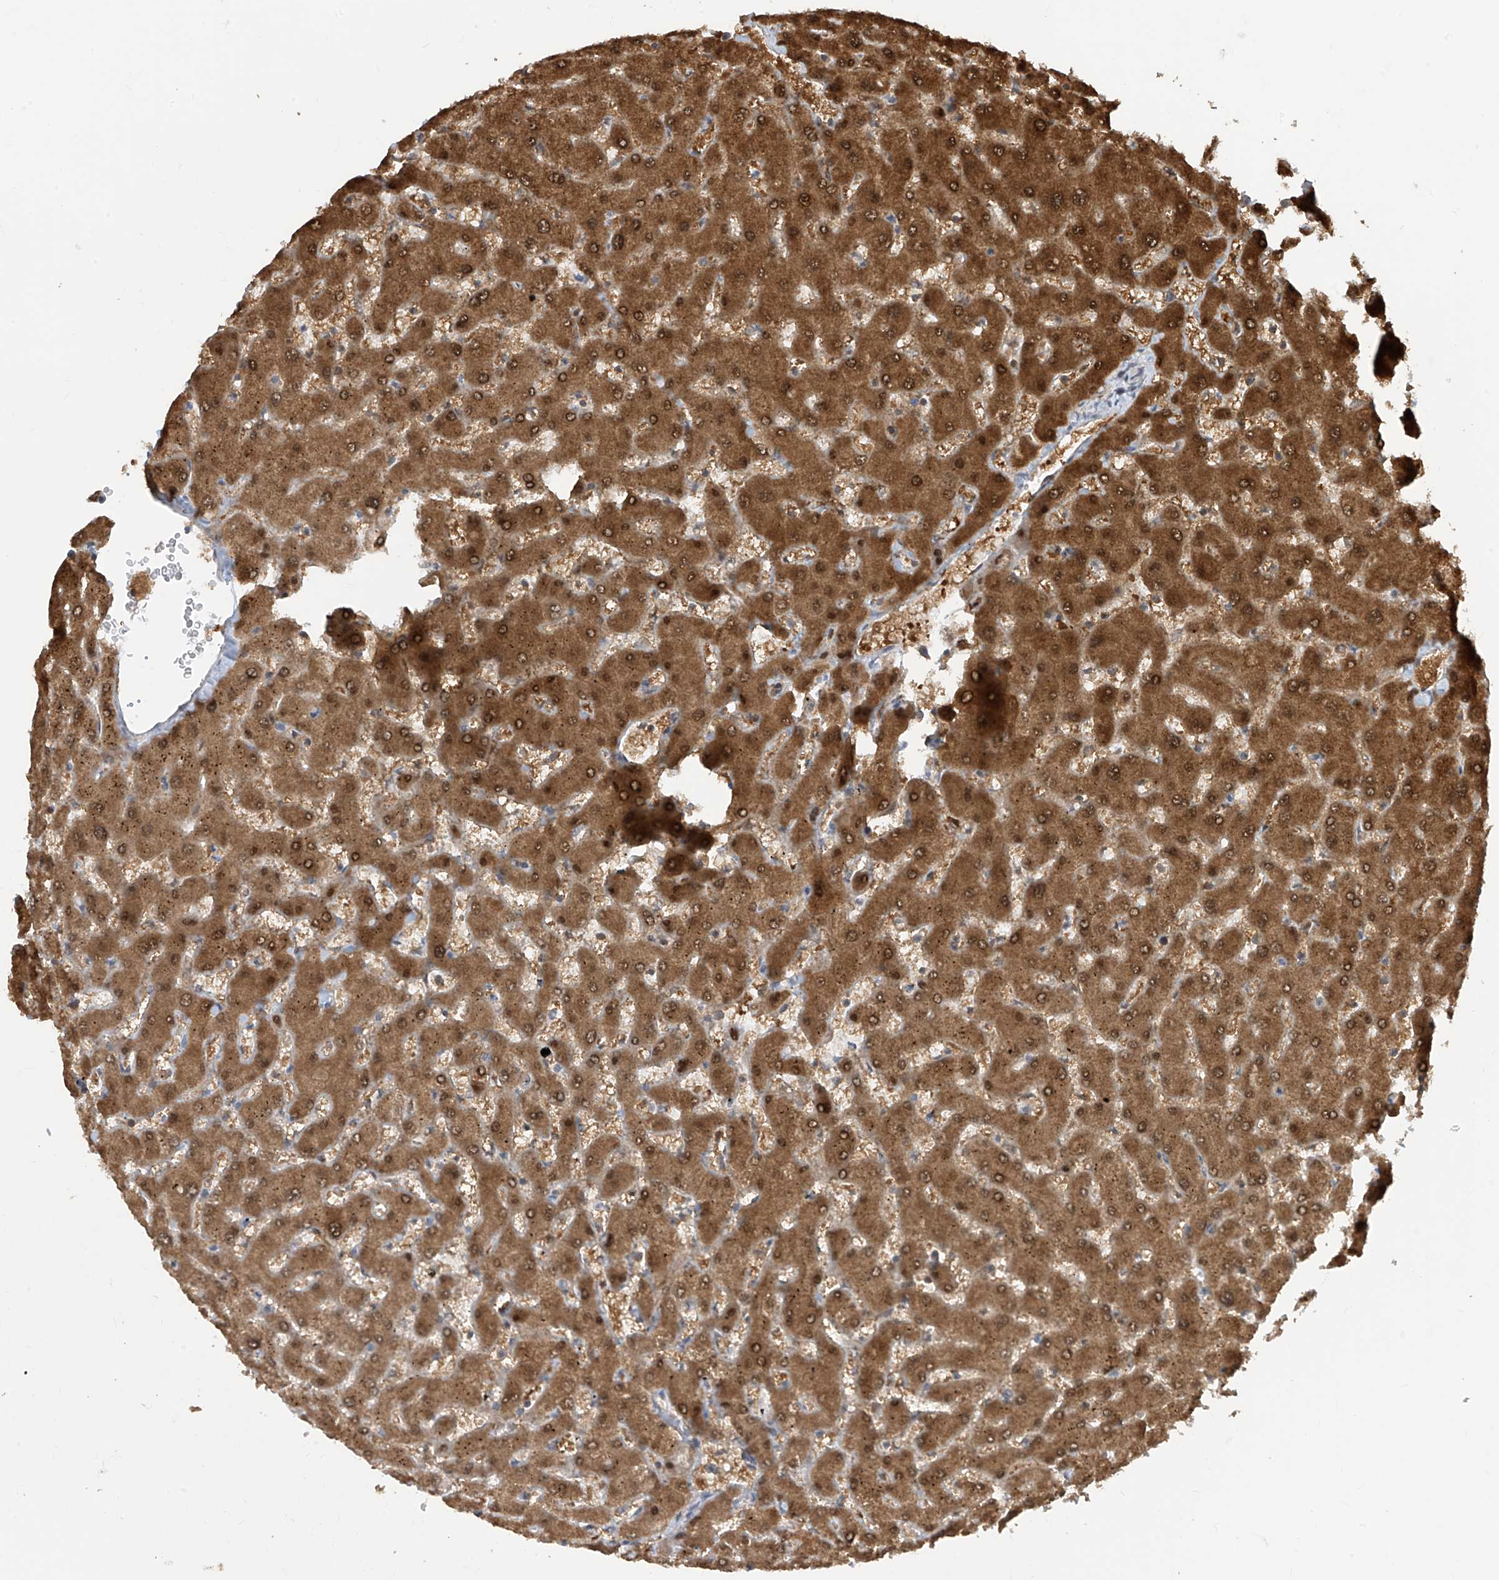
{"staining": {"intensity": "weak", "quantity": ">75%", "location": "cytoplasmic/membranous"}, "tissue": "liver", "cell_type": "Cholangiocytes", "image_type": "normal", "snomed": [{"axis": "morphology", "description": "Normal tissue, NOS"}, {"axis": "topography", "description": "Liver"}], "caption": "Protein staining demonstrates weak cytoplasmic/membranous positivity in about >75% of cholangiocytes in unremarkable liver.", "gene": "TTC38", "patient": {"sex": "female", "age": 63}}